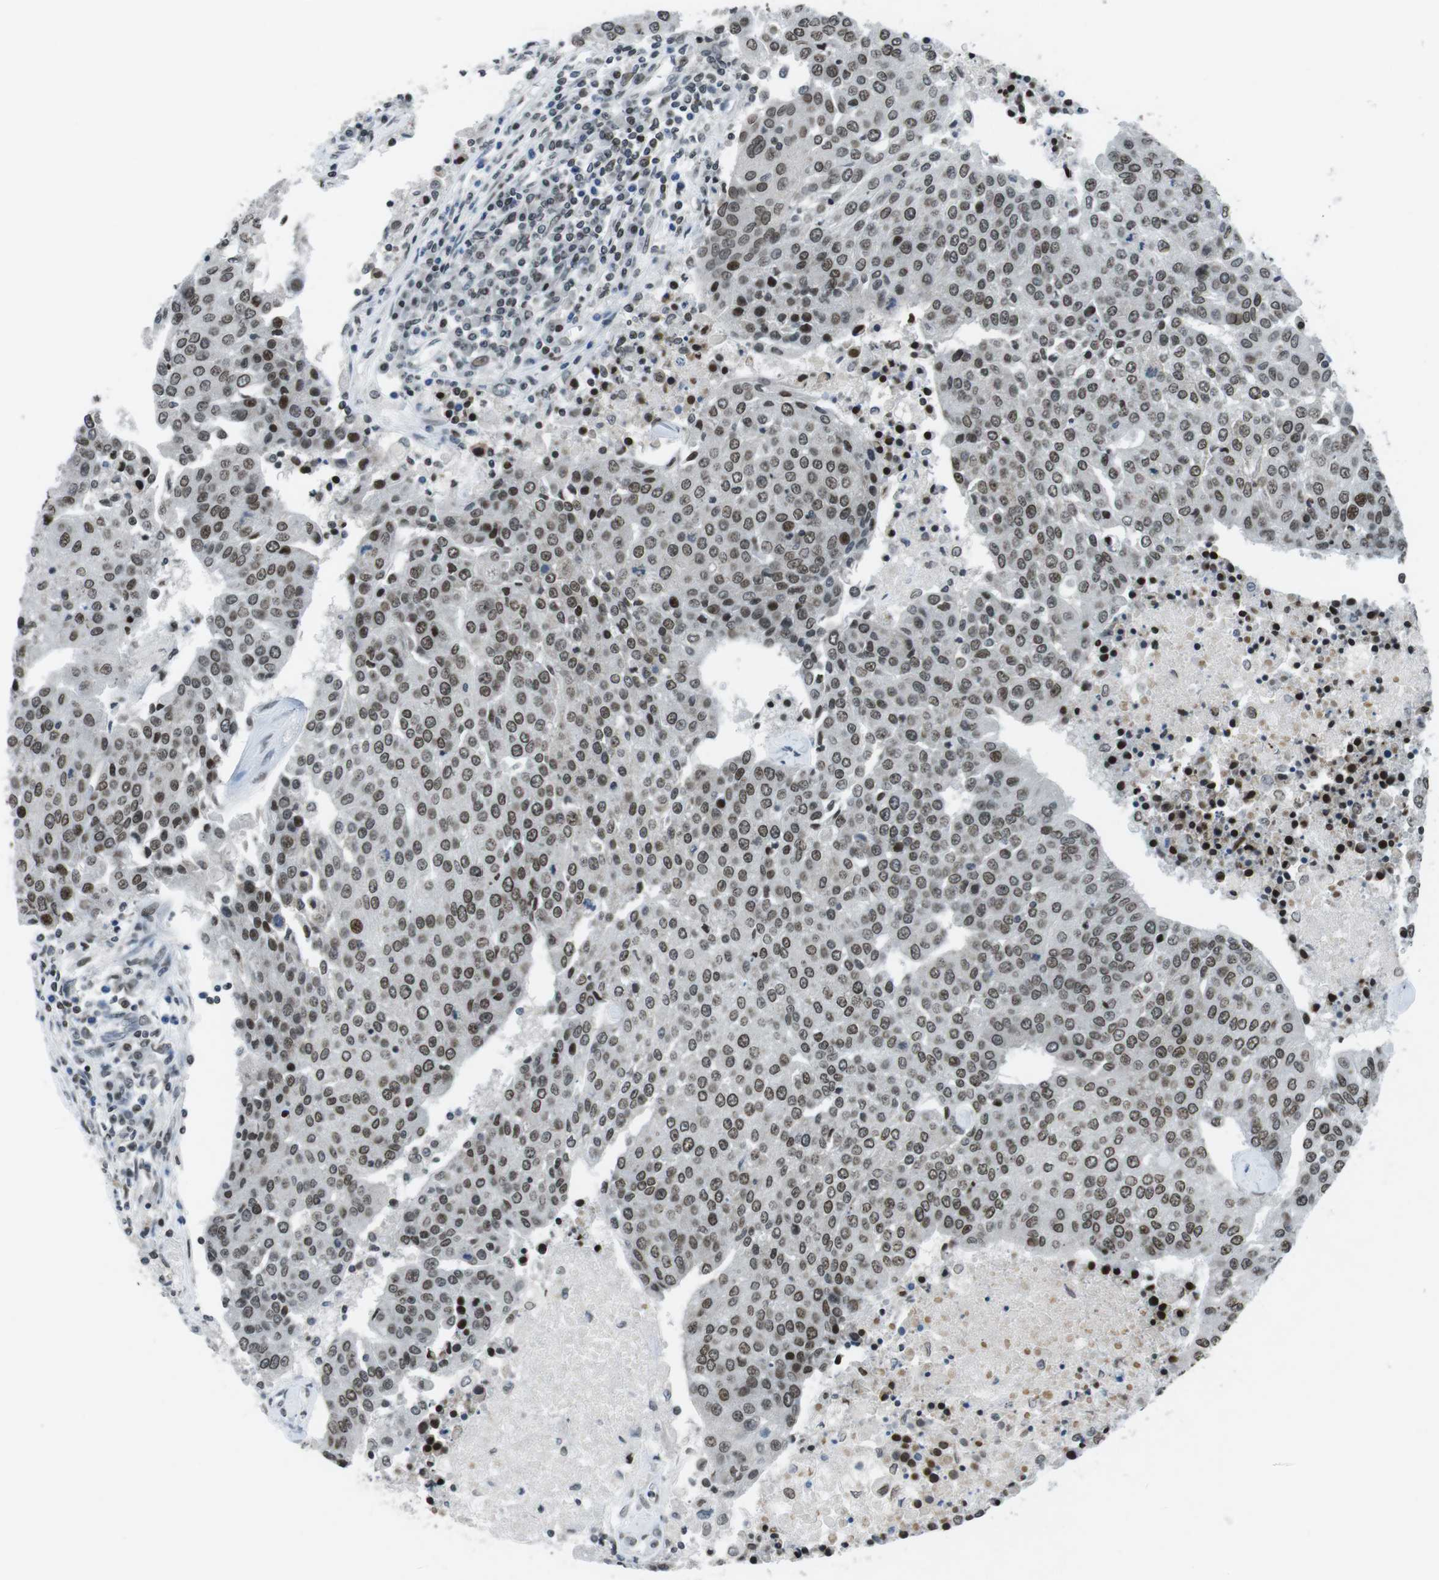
{"staining": {"intensity": "moderate", "quantity": ">75%", "location": "cytoplasmic/membranous,nuclear"}, "tissue": "urothelial cancer", "cell_type": "Tumor cells", "image_type": "cancer", "snomed": [{"axis": "morphology", "description": "Urothelial carcinoma, High grade"}, {"axis": "topography", "description": "Urinary bladder"}], "caption": "Protein staining demonstrates moderate cytoplasmic/membranous and nuclear positivity in about >75% of tumor cells in urothelial cancer. The staining was performed using DAB, with brown indicating positive protein expression. Nuclei are stained blue with hematoxylin.", "gene": "MAD1L1", "patient": {"sex": "female", "age": 85}}